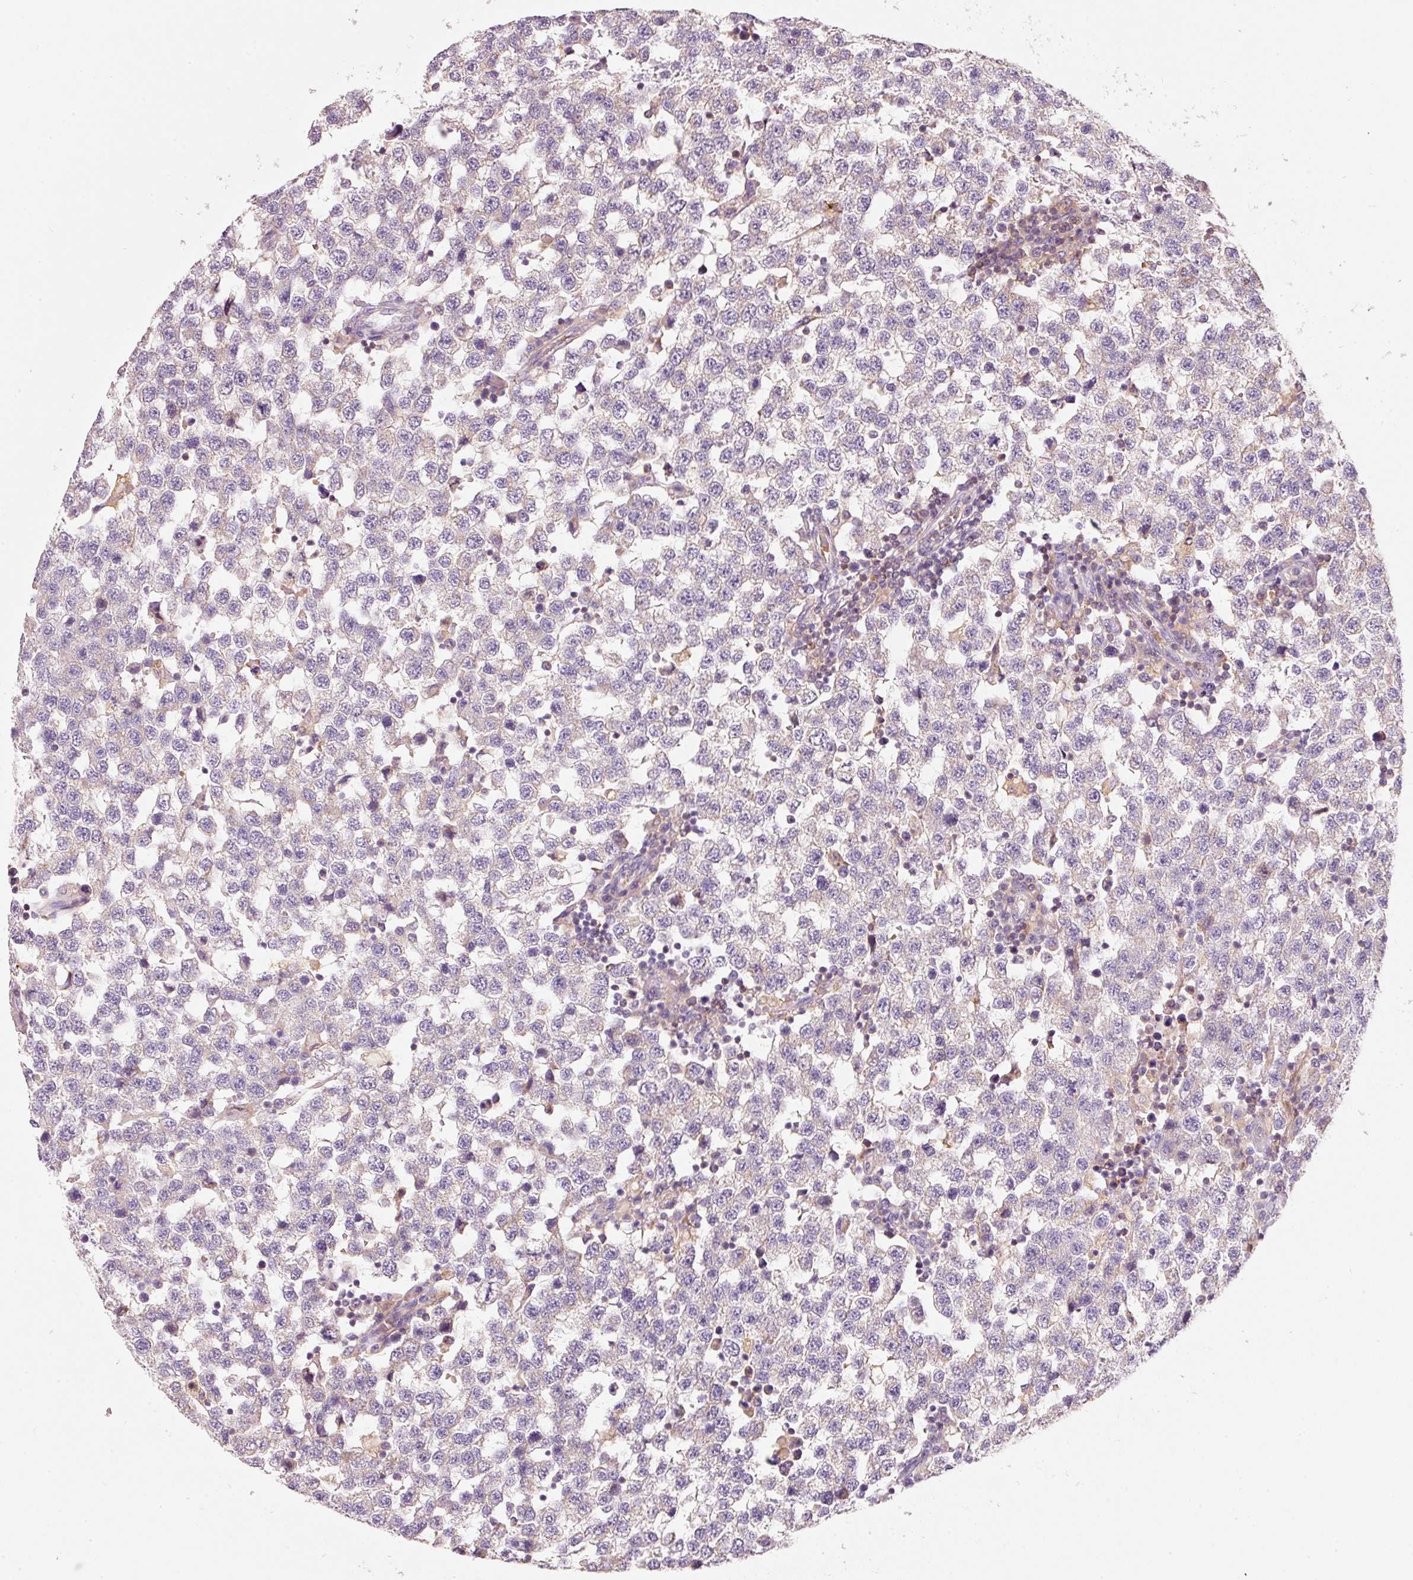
{"staining": {"intensity": "negative", "quantity": "none", "location": "none"}, "tissue": "testis cancer", "cell_type": "Tumor cells", "image_type": "cancer", "snomed": [{"axis": "morphology", "description": "Seminoma, NOS"}, {"axis": "topography", "description": "Testis"}], "caption": "Human seminoma (testis) stained for a protein using immunohistochemistry demonstrates no expression in tumor cells.", "gene": "IQGAP2", "patient": {"sex": "male", "age": 34}}